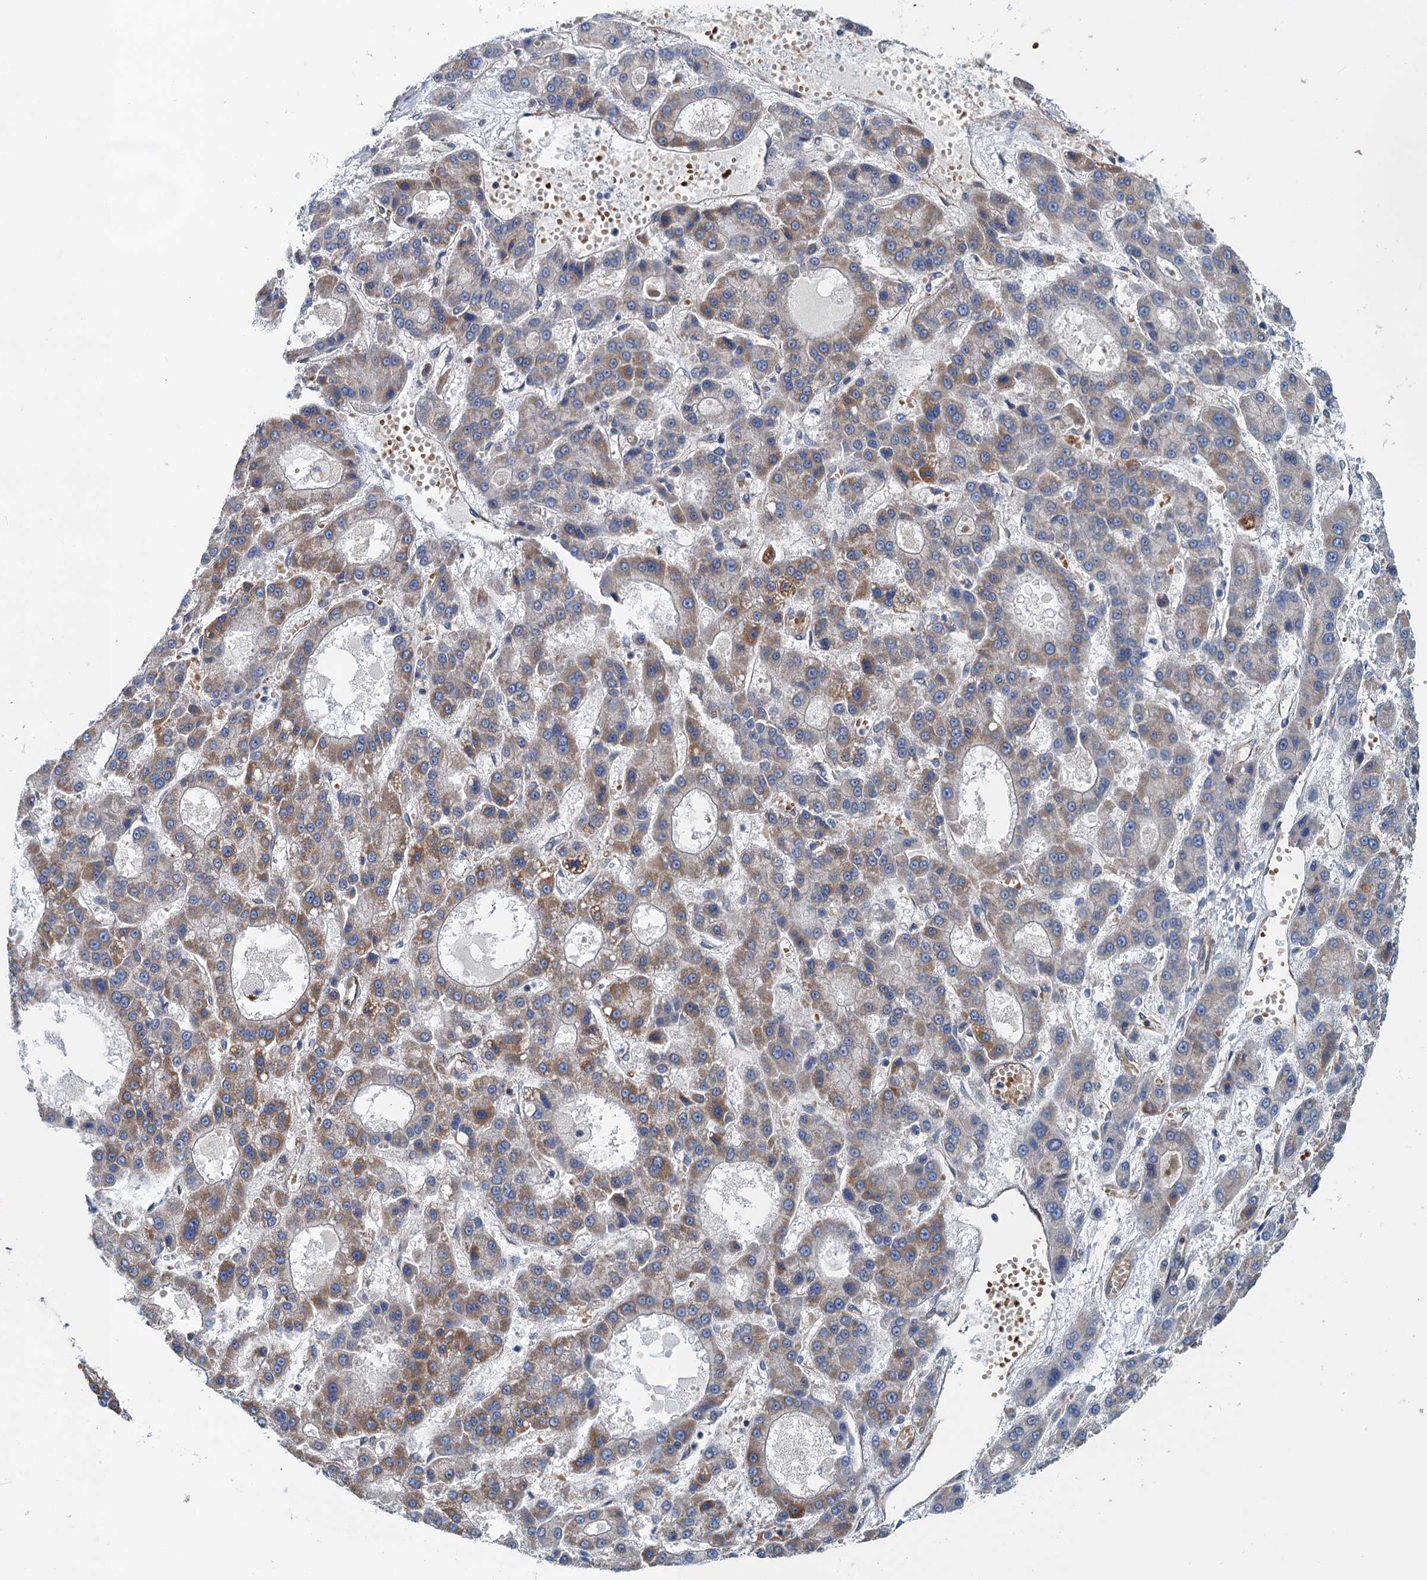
{"staining": {"intensity": "moderate", "quantity": ">75%", "location": "cytoplasmic/membranous"}, "tissue": "liver cancer", "cell_type": "Tumor cells", "image_type": "cancer", "snomed": [{"axis": "morphology", "description": "Carcinoma, Hepatocellular, NOS"}, {"axis": "topography", "description": "Liver"}], "caption": "Approximately >75% of tumor cells in liver hepatocellular carcinoma show moderate cytoplasmic/membranous protein expression as visualized by brown immunohistochemical staining.", "gene": "ROGDI", "patient": {"sex": "male", "age": 70}}